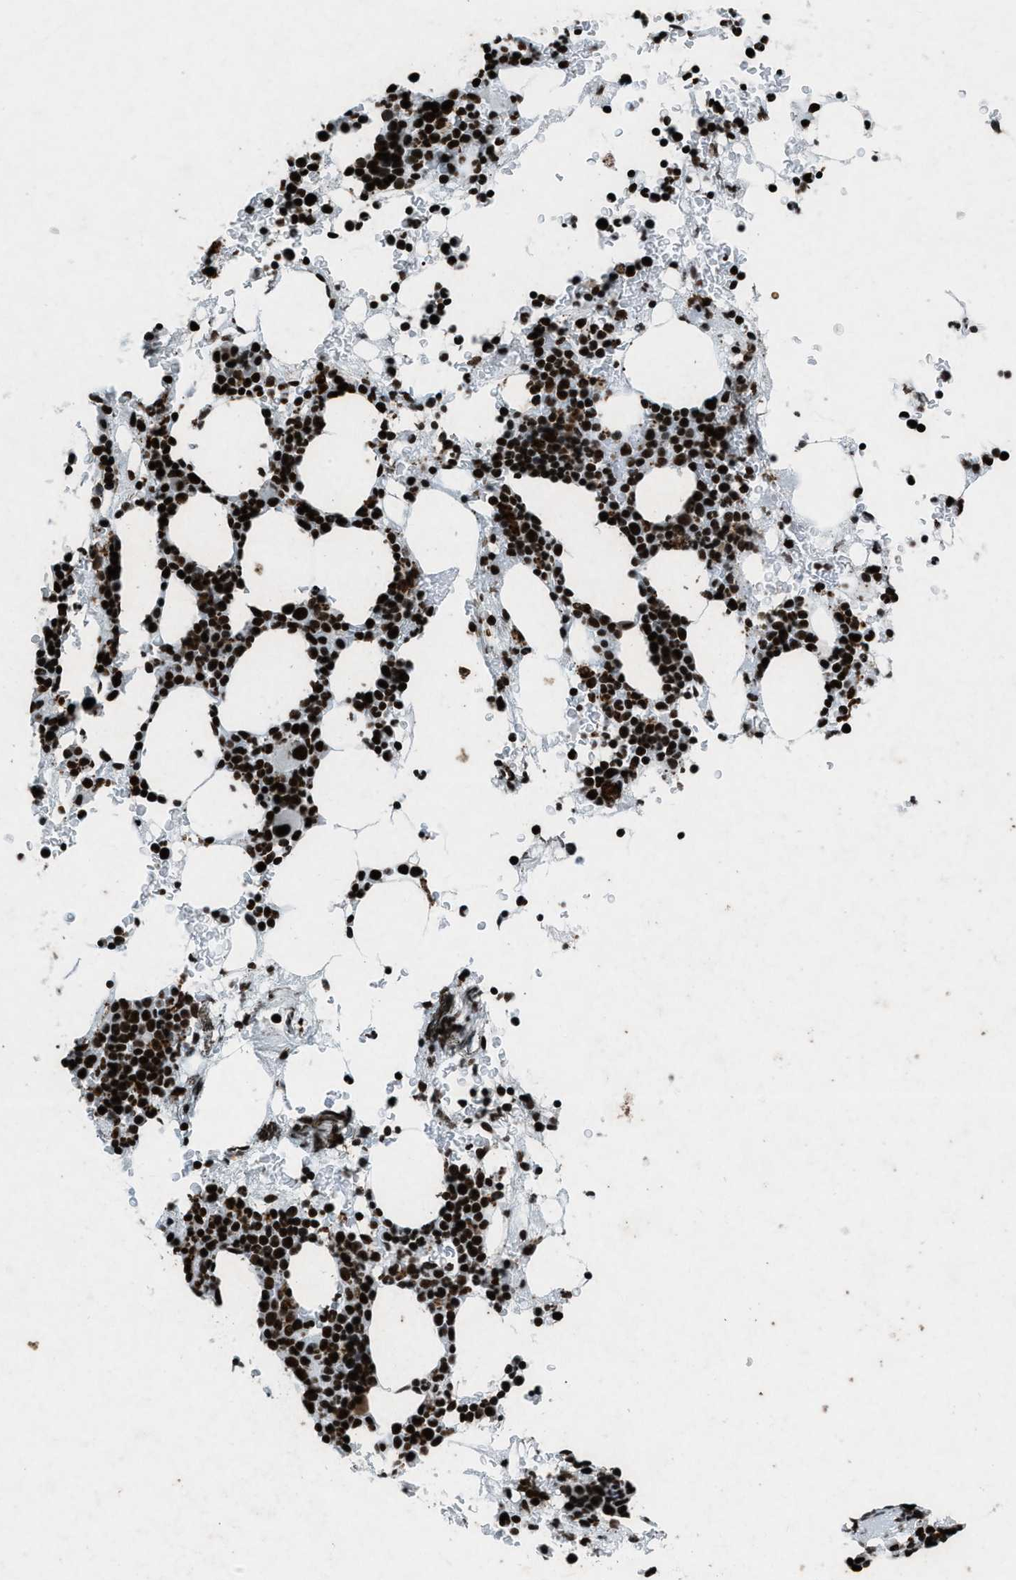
{"staining": {"intensity": "strong", "quantity": ">75%", "location": "nuclear"}, "tissue": "bone marrow", "cell_type": "Hematopoietic cells", "image_type": "normal", "snomed": [{"axis": "morphology", "description": "Normal tissue, NOS"}, {"axis": "morphology", "description": "Inflammation, NOS"}, {"axis": "topography", "description": "Bone marrow"}], "caption": "A high-resolution image shows immunohistochemistry staining of normal bone marrow, which shows strong nuclear expression in approximately >75% of hematopoietic cells.", "gene": "NXF1", "patient": {"sex": "female", "age": 84}}